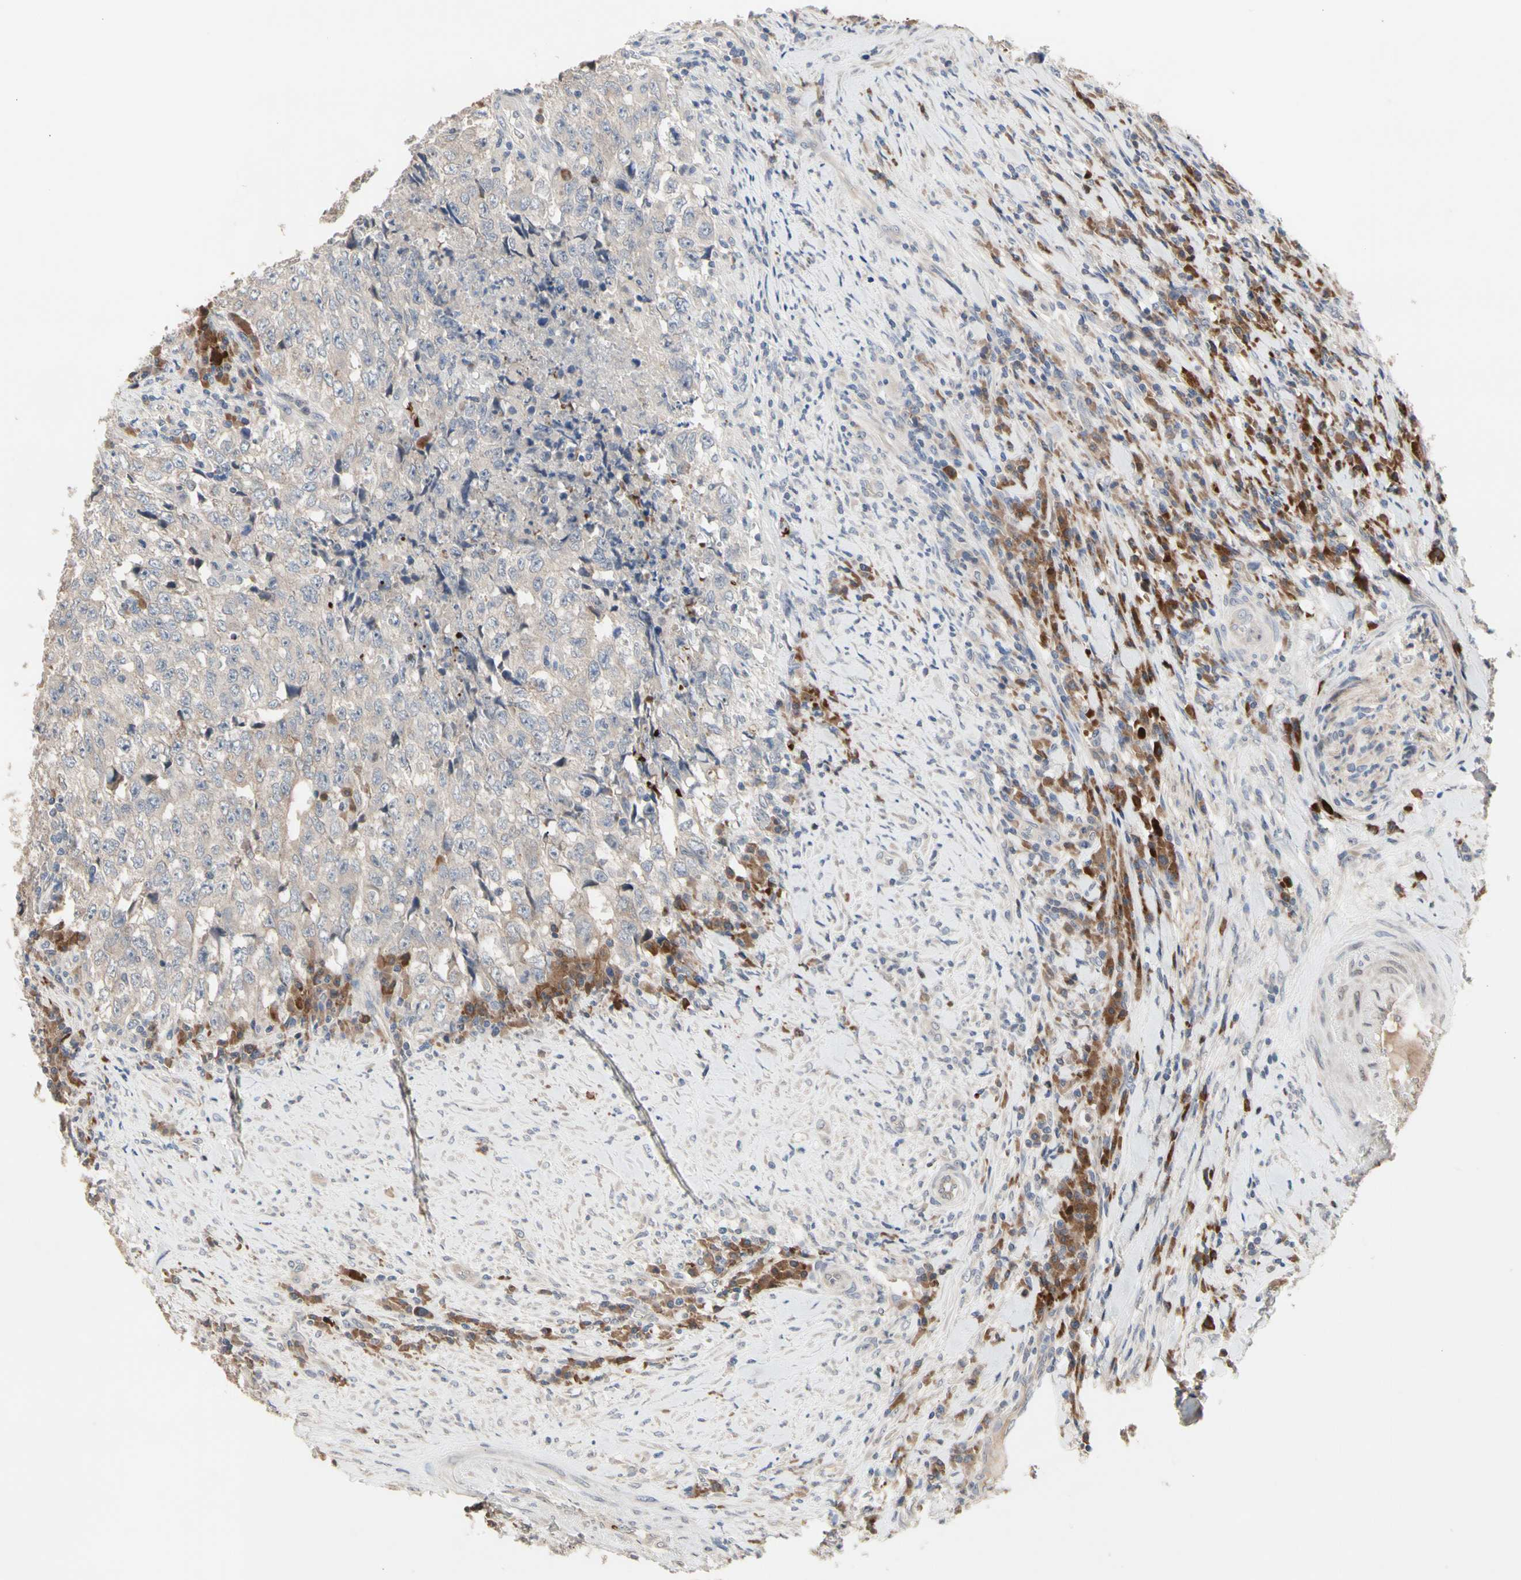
{"staining": {"intensity": "negative", "quantity": "none", "location": "none"}, "tissue": "testis cancer", "cell_type": "Tumor cells", "image_type": "cancer", "snomed": [{"axis": "morphology", "description": "Necrosis, NOS"}, {"axis": "morphology", "description": "Carcinoma, Embryonal, NOS"}, {"axis": "topography", "description": "Testis"}], "caption": "This is an immunohistochemistry micrograph of embryonal carcinoma (testis). There is no expression in tumor cells.", "gene": "HMGCR", "patient": {"sex": "male", "age": 19}}